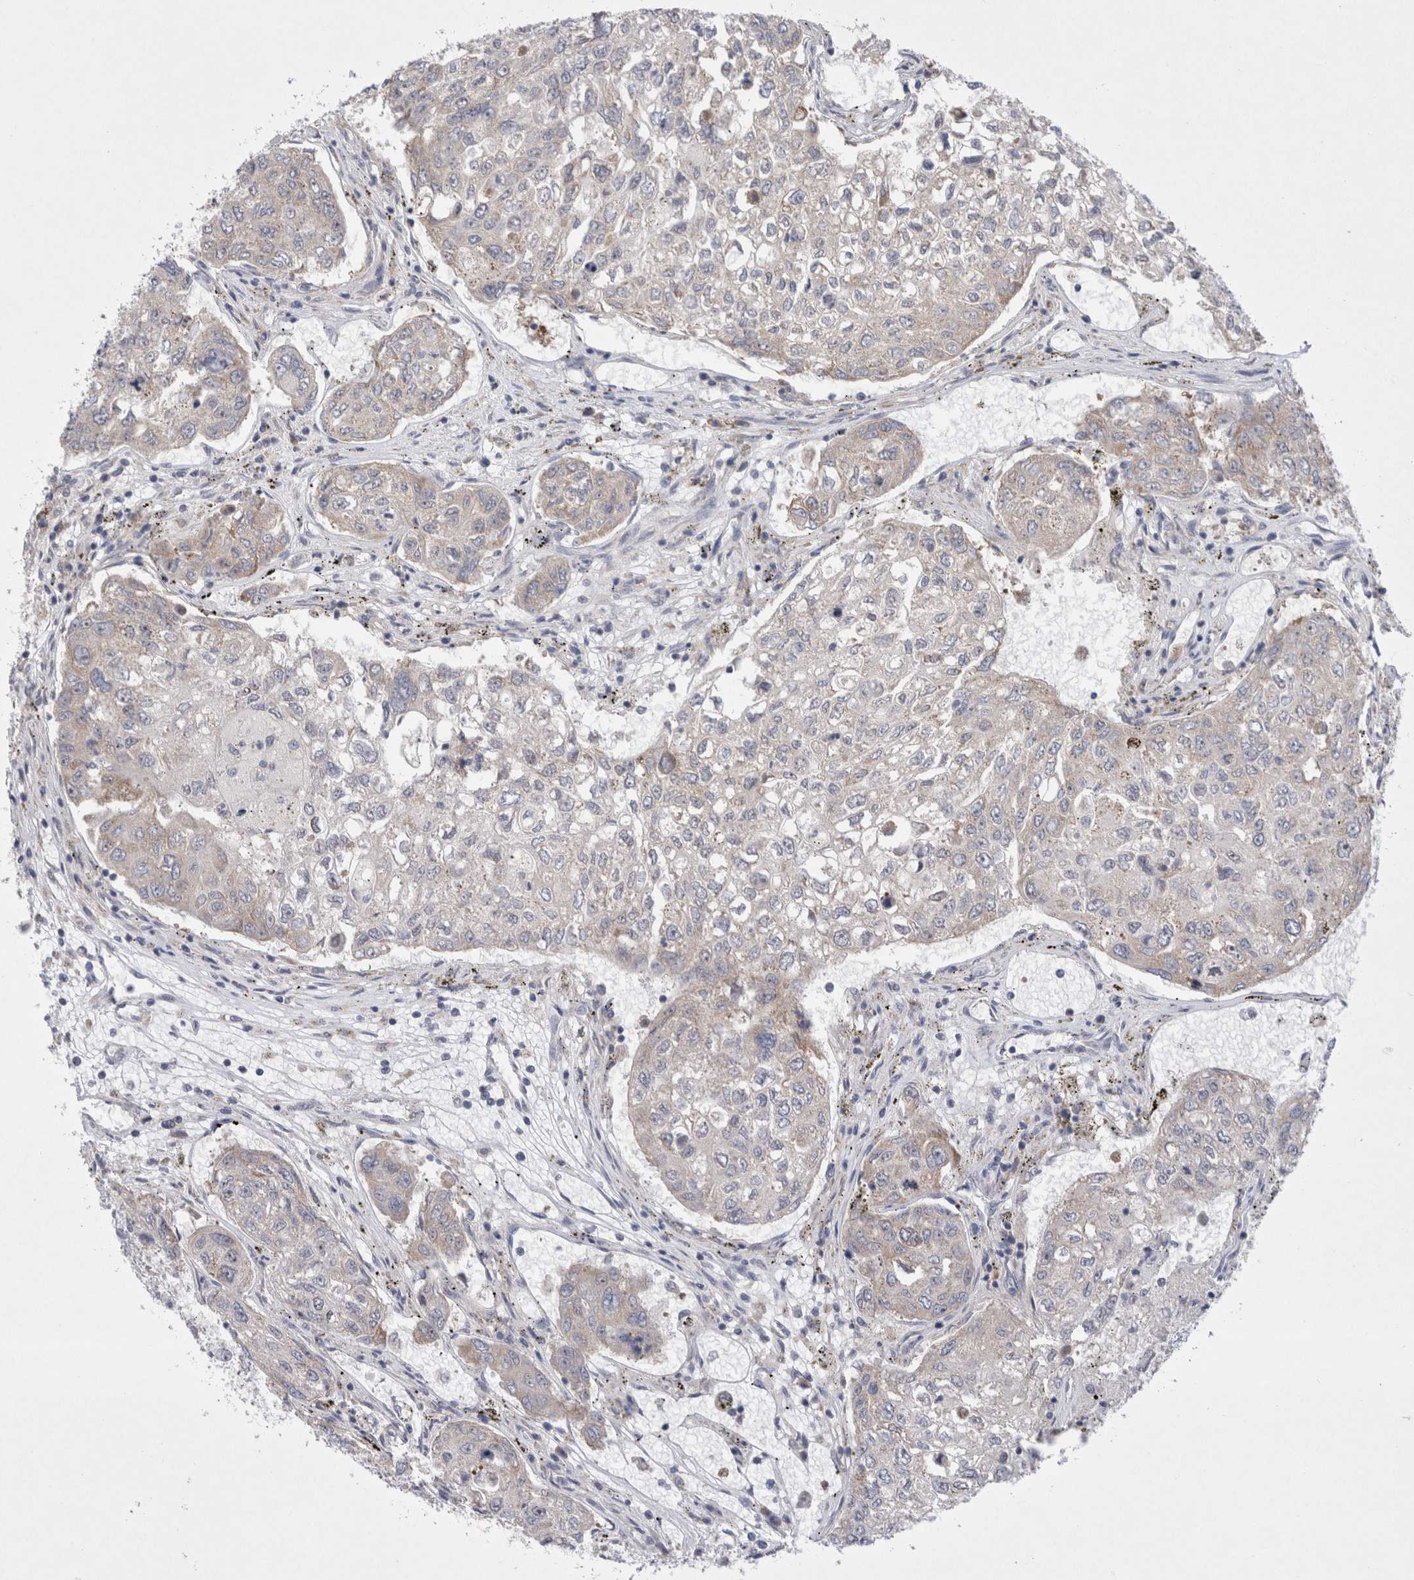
{"staining": {"intensity": "negative", "quantity": "none", "location": "none"}, "tissue": "urothelial cancer", "cell_type": "Tumor cells", "image_type": "cancer", "snomed": [{"axis": "morphology", "description": "Urothelial carcinoma, High grade"}, {"axis": "topography", "description": "Lymph node"}, {"axis": "topography", "description": "Urinary bladder"}], "caption": "DAB immunohistochemical staining of urothelial cancer shows no significant expression in tumor cells. The staining is performed using DAB (3,3'-diaminobenzidine) brown chromogen with nuclei counter-stained in using hematoxylin.", "gene": "RBM12B", "patient": {"sex": "male", "age": 51}}